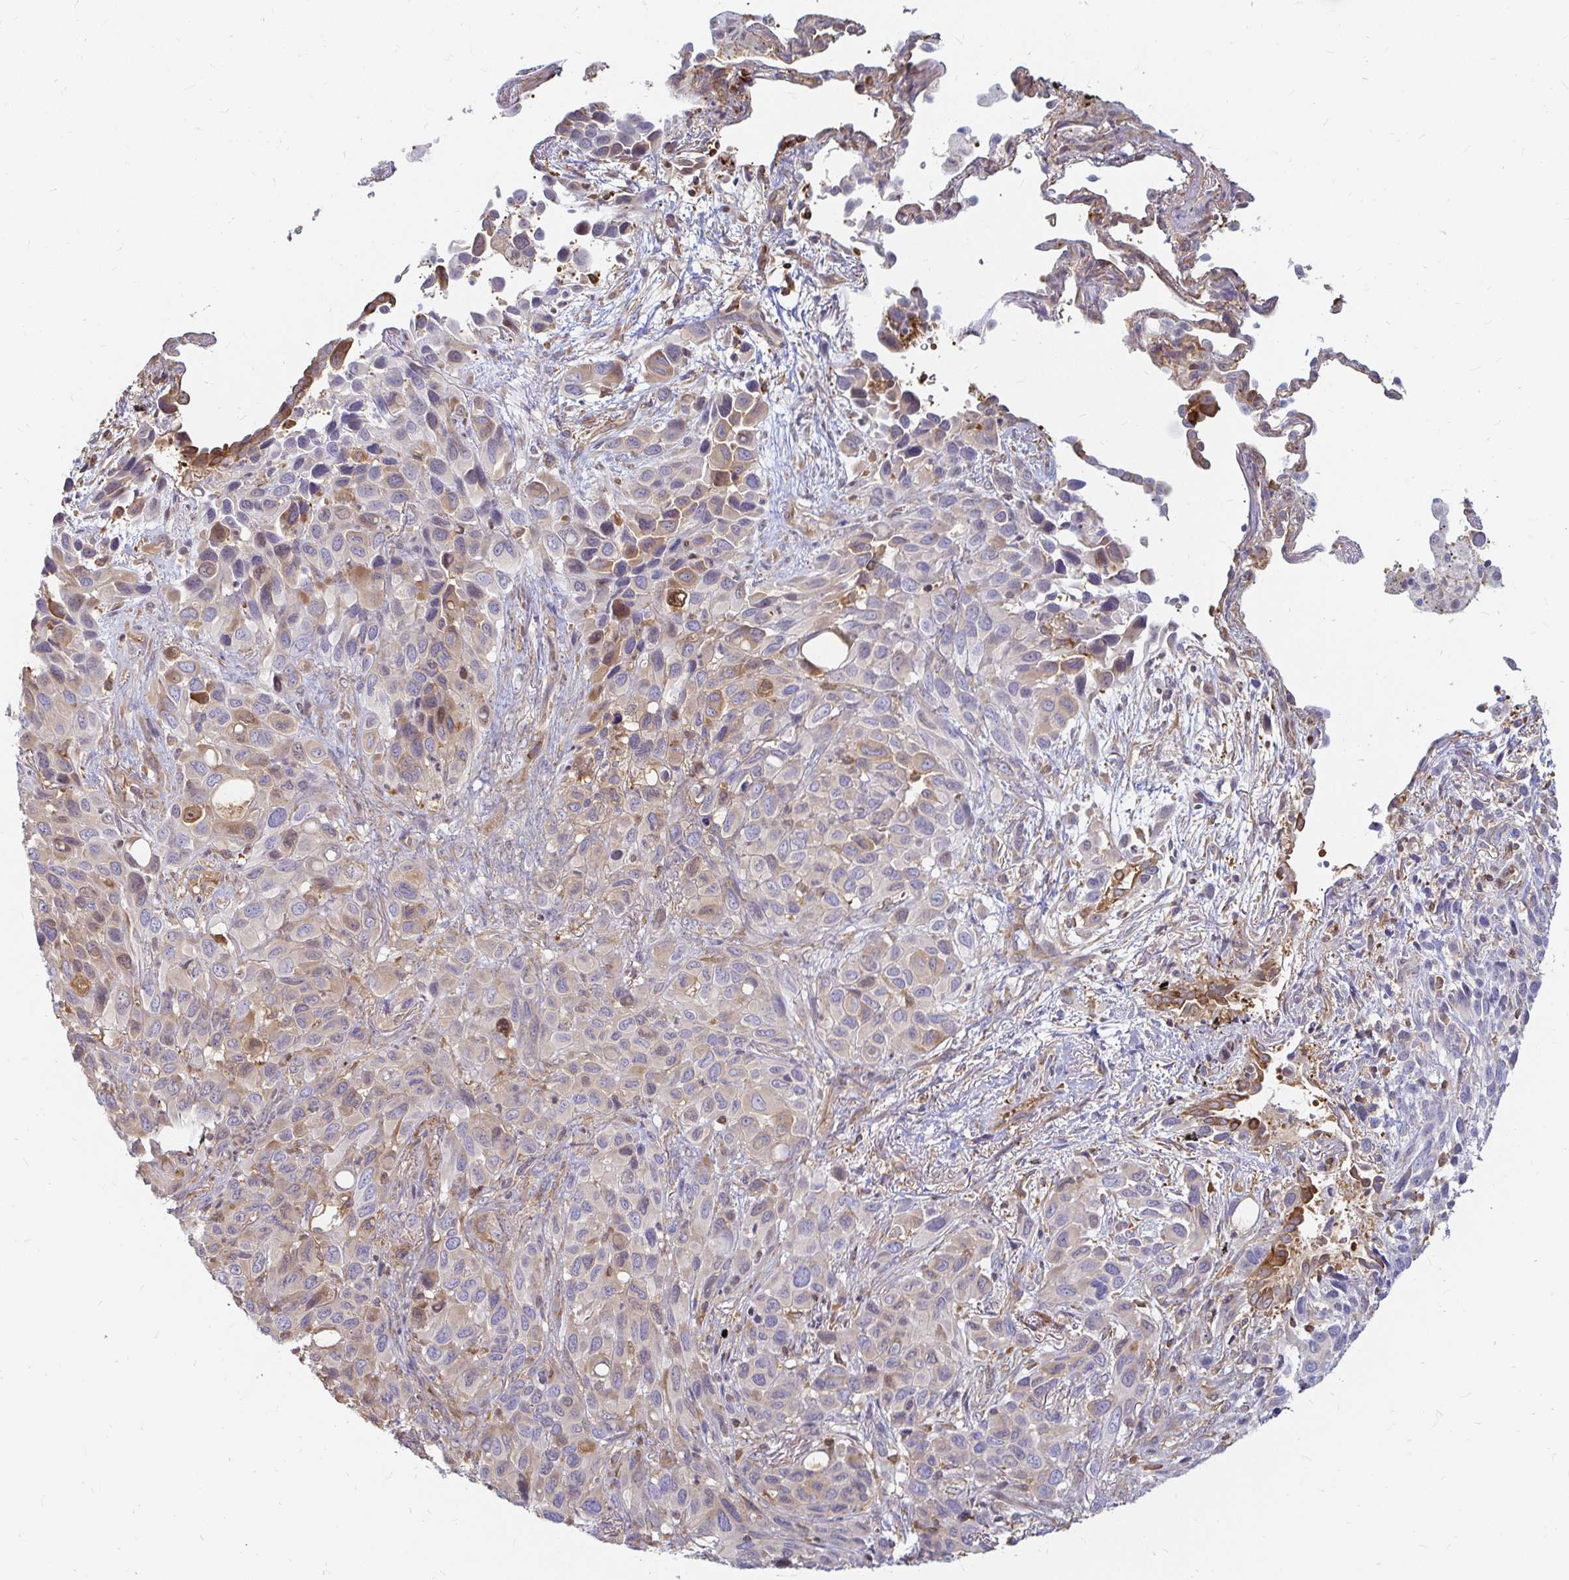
{"staining": {"intensity": "weak", "quantity": "<25%", "location": "cytoplasmic/membranous"}, "tissue": "melanoma", "cell_type": "Tumor cells", "image_type": "cancer", "snomed": [{"axis": "morphology", "description": "Malignant melanoma, Metastatic site"}, {"axis": "topography", "description": "Lung"}], "caption": "High power microscopy micrograph of an immunohistochemistry (IHC) micrograph of malignant melanoma (metastatic site), revealing no significant staining in tumor cells.", "gene": "CAST", "patient": {"sex": "male", "age": 48}}